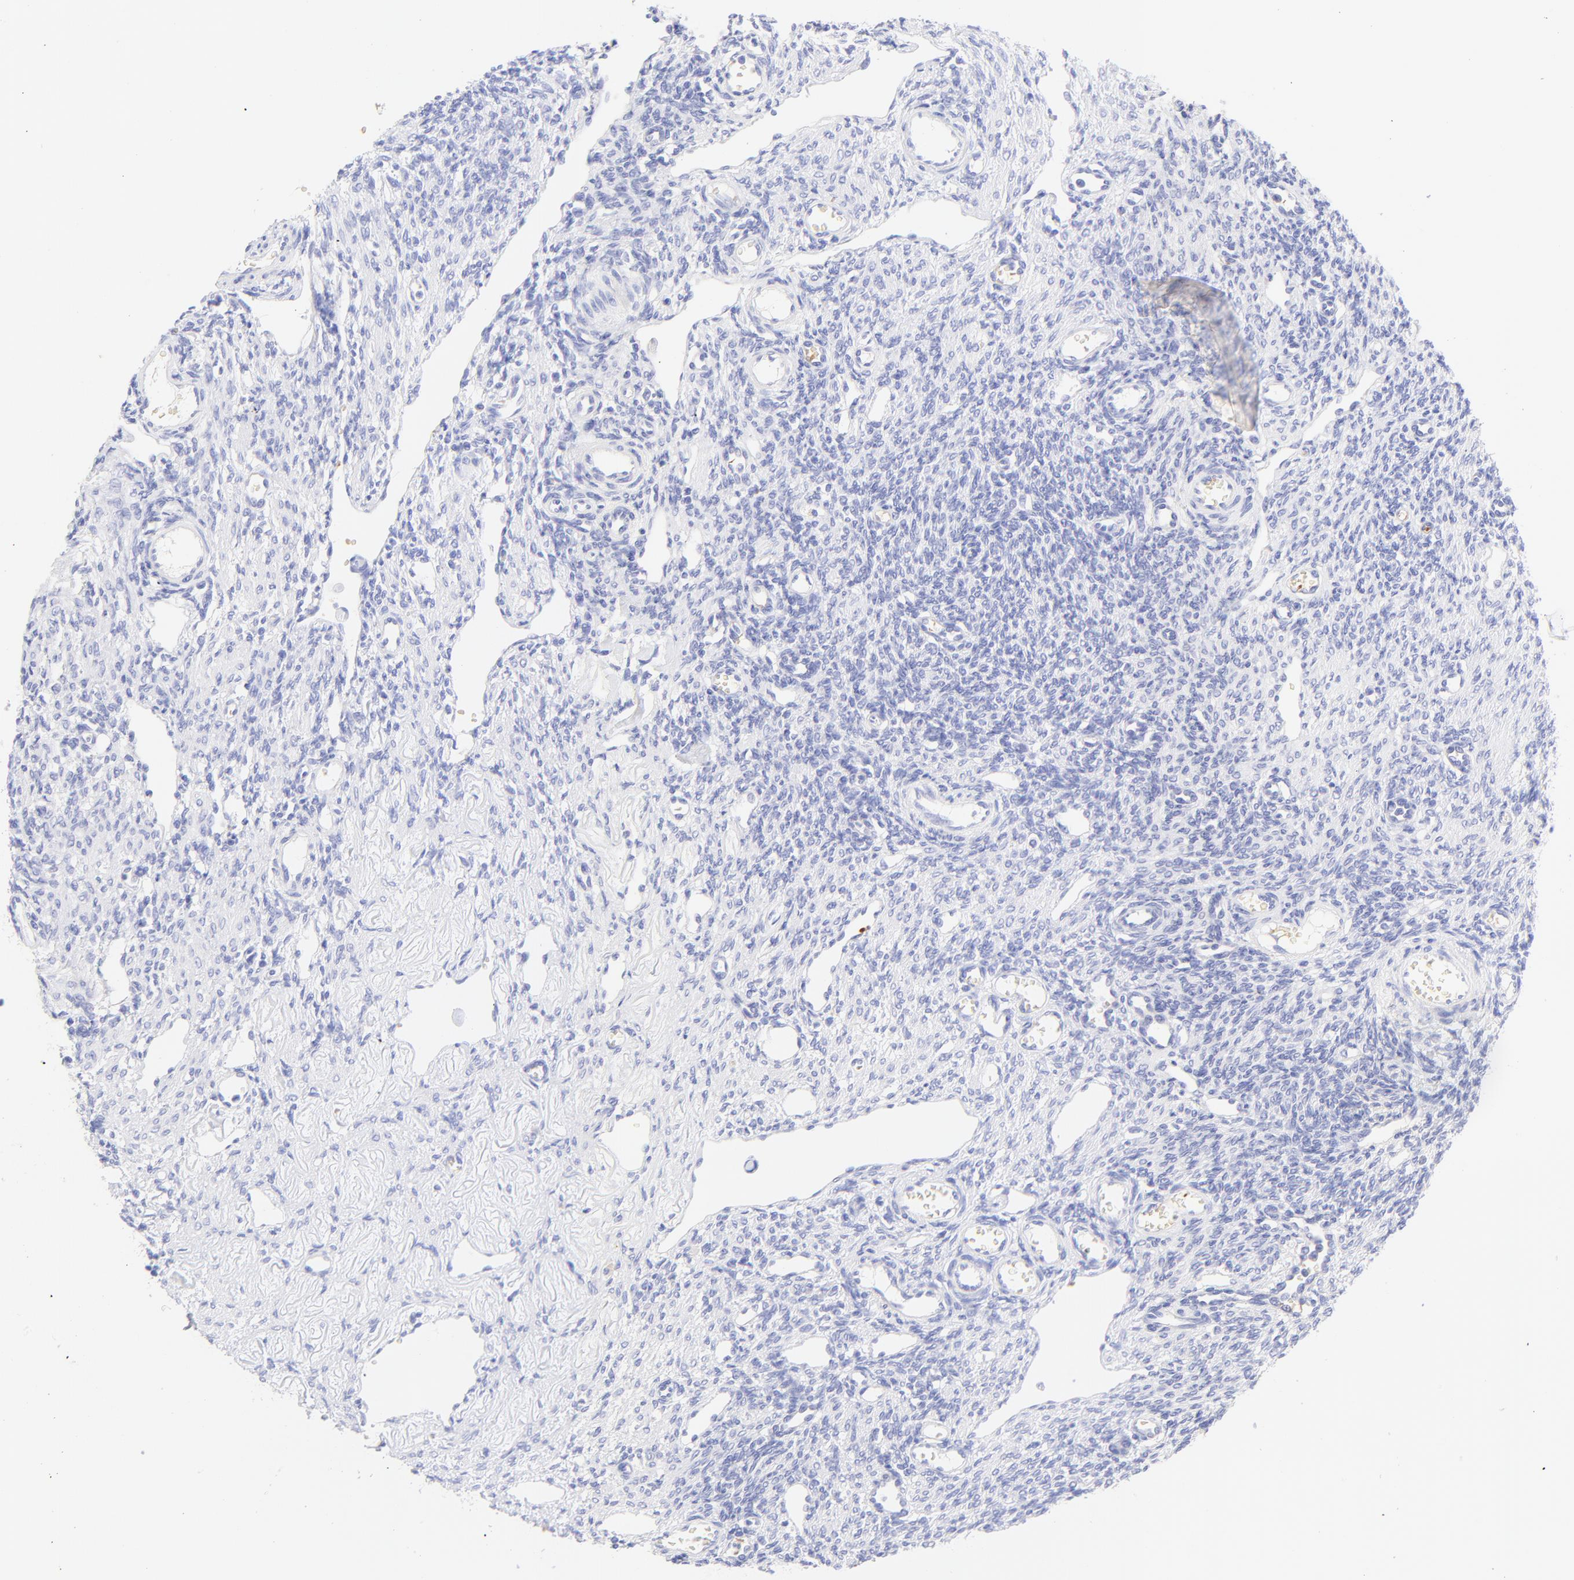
{"staining": {"intensity": "negative", "quantity": "none", "location": "none"}, "tissue": "ovary", "cell_type": "Follicle cells", "image_type": "normal", "snomed": [{"axis": "morphology", "description": "Normal tissue, NOS"}, {"axis": "topography", "description": "Ovary"}], "caption": "IHC of benign ovary displays no staining in follicle cells. (Brightfield microscopy of DAB immunohistochemistry at high magnification).", "gene": "FRMPD3", "patient": {"sex": "female", "age": 33}}